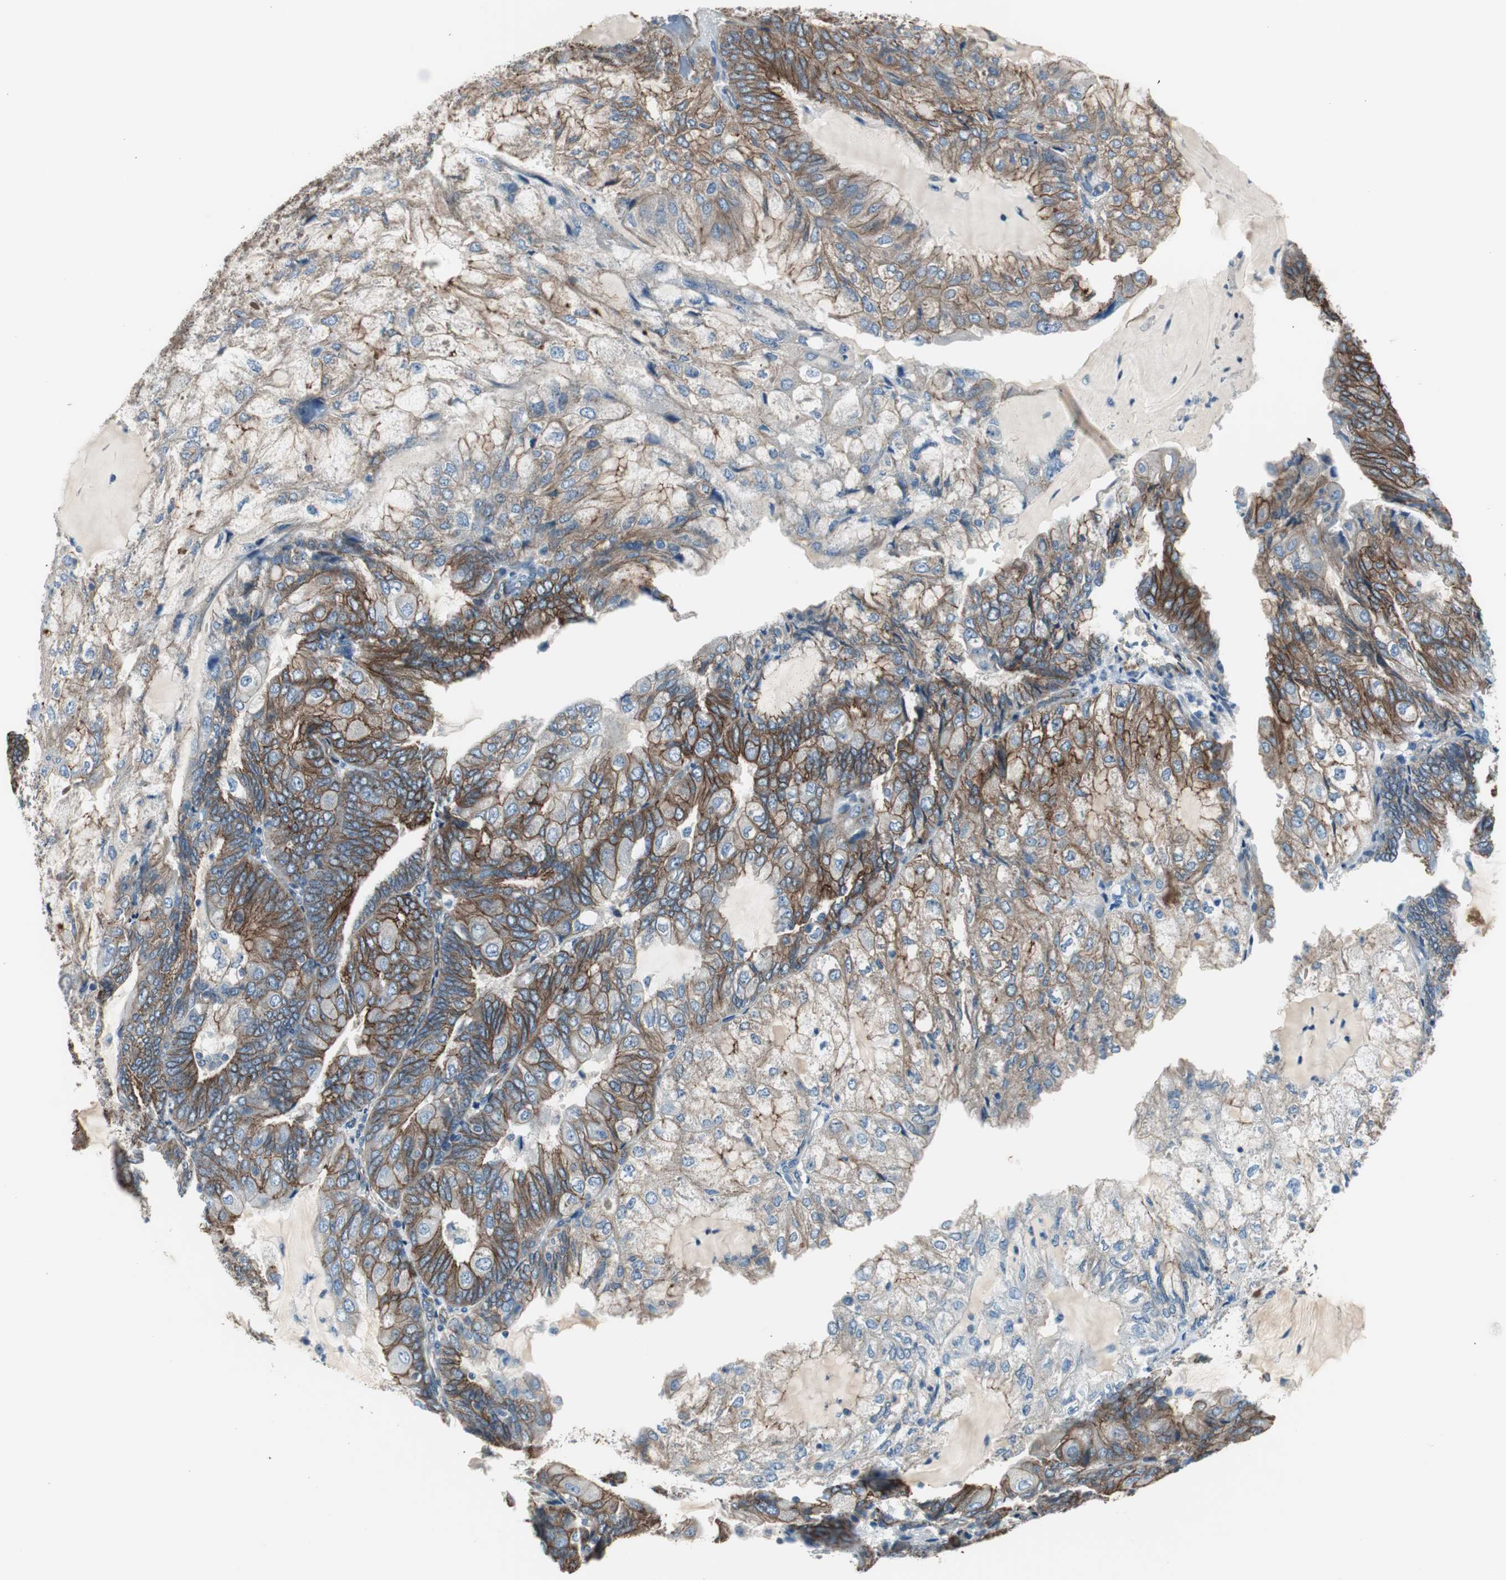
{"staining": {"intensity": "strong", "quantity": ">75%", "location": "cytoplasmic/membranous"}, "tissue": "endometrial cancer", "cell_type": "Tumor cells", "image_type": "cancer", "snomed": [{"axis": "morphology", "description": "Adenocarcinoma, NOS"}, {"axis": "topography", "description": "Endometrium"}], "caption": "Protein expression analysis of human adenocarcinoma (endometrial) reveals strong cytoplasmic/membranous expression in about >75% of tumor cells.", "gene": "STXBP4", "patient": {"sex": "female", "age": 81}}